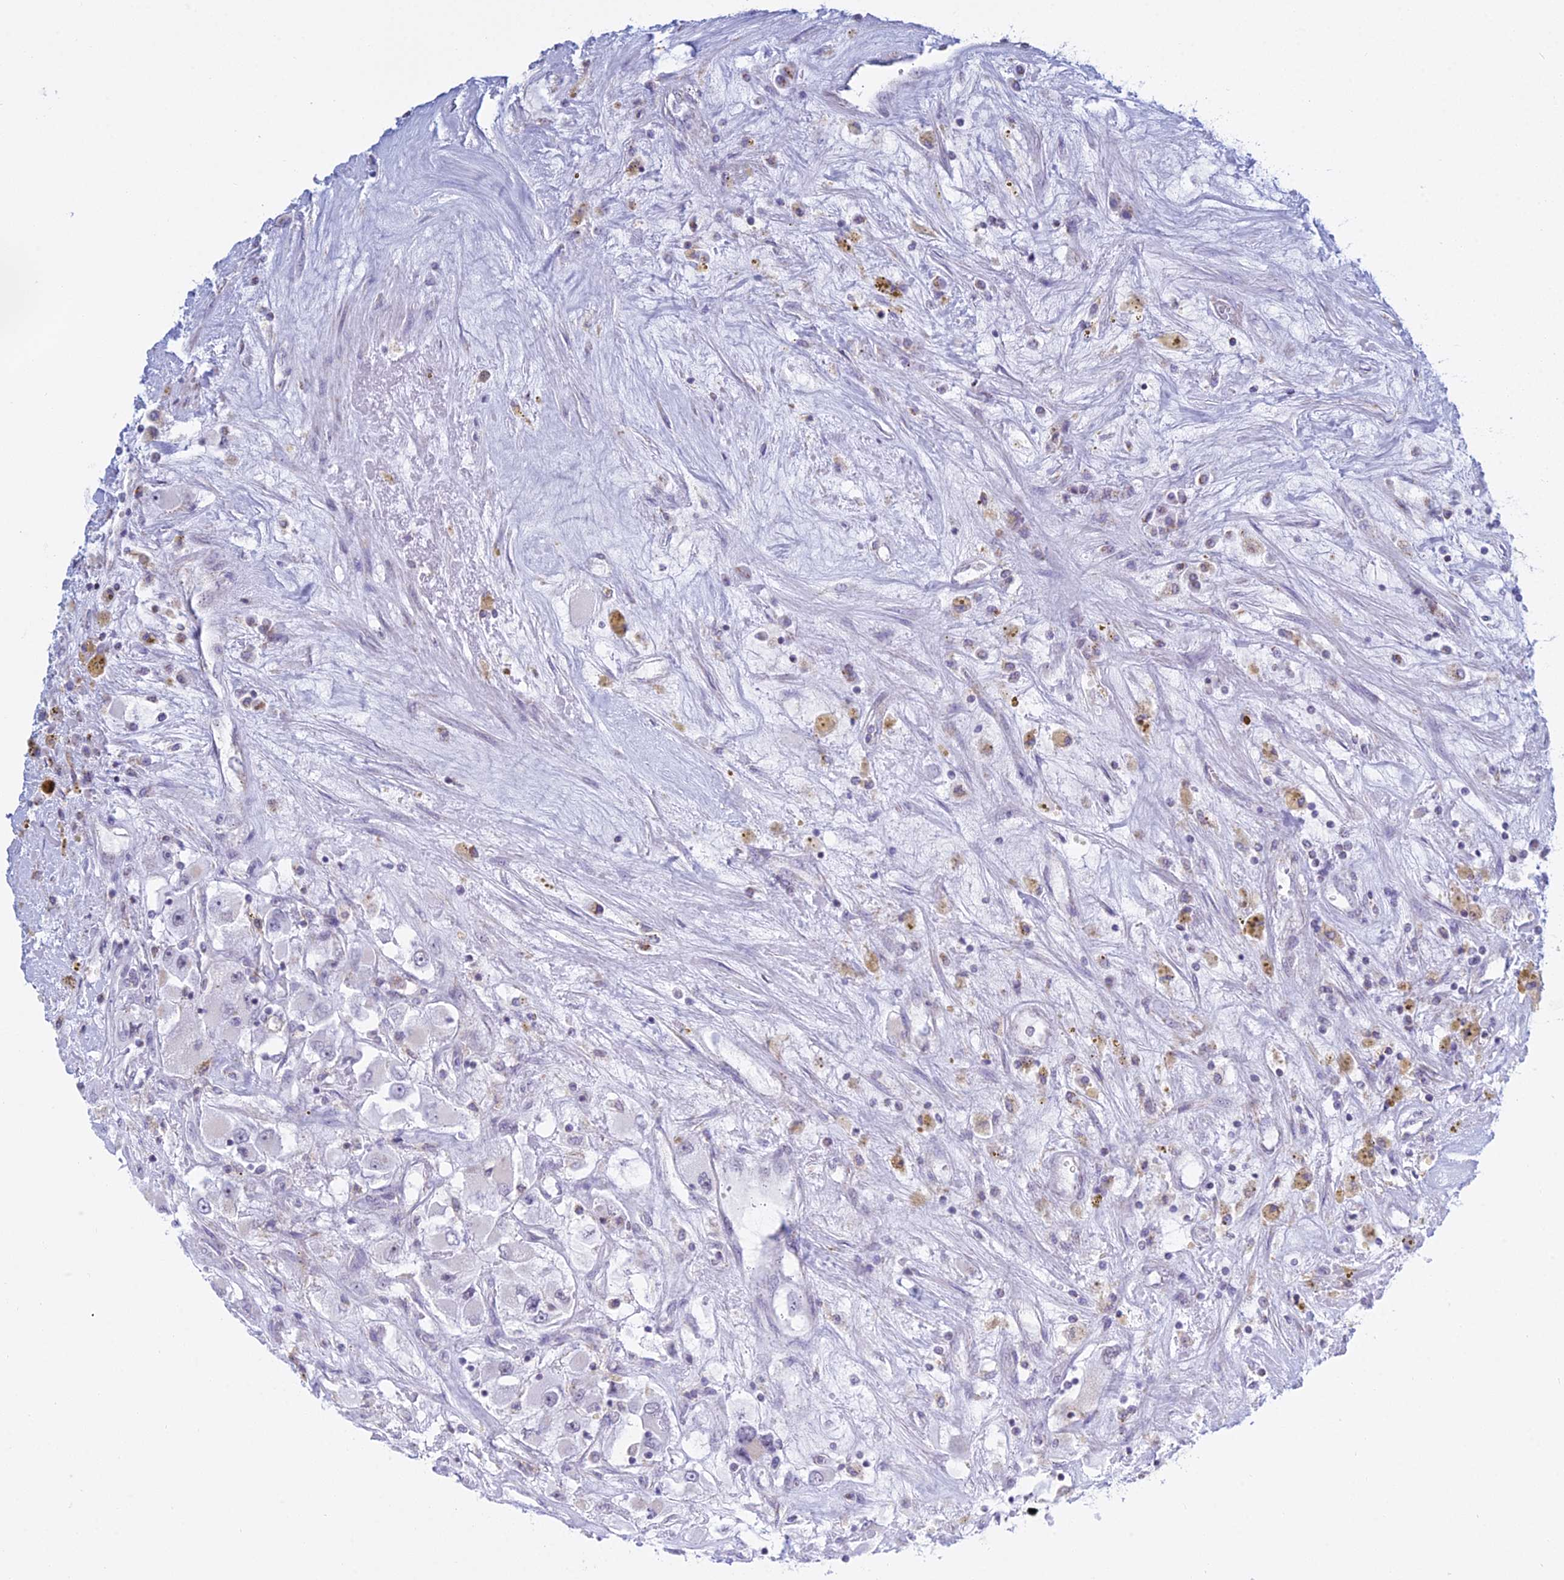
{"staining": {"intensity": "negative", "quantity": "none", "location": "none"}, "tissue": "renal cancer", "cell_type": "Tumor cells", "image_type": "cancer", "snomed": [{"axis": "morphology", "description": "Adenocarcinoma, NOS"}, {"axis": "topography", "description": "Kidney"}], "caption": "DAB (3,3'-diaminobenzidine) immunohistochemical staining of human renal cancer reveals no significant staining in tumor cells. (DAB (3,3'-diaminobenzidine) immunohistochemistry (IHC) visualized using brightfield microscopy, high magnification).", "gene": "KLF14", "patient": {"sex": "female", "age": 52}}